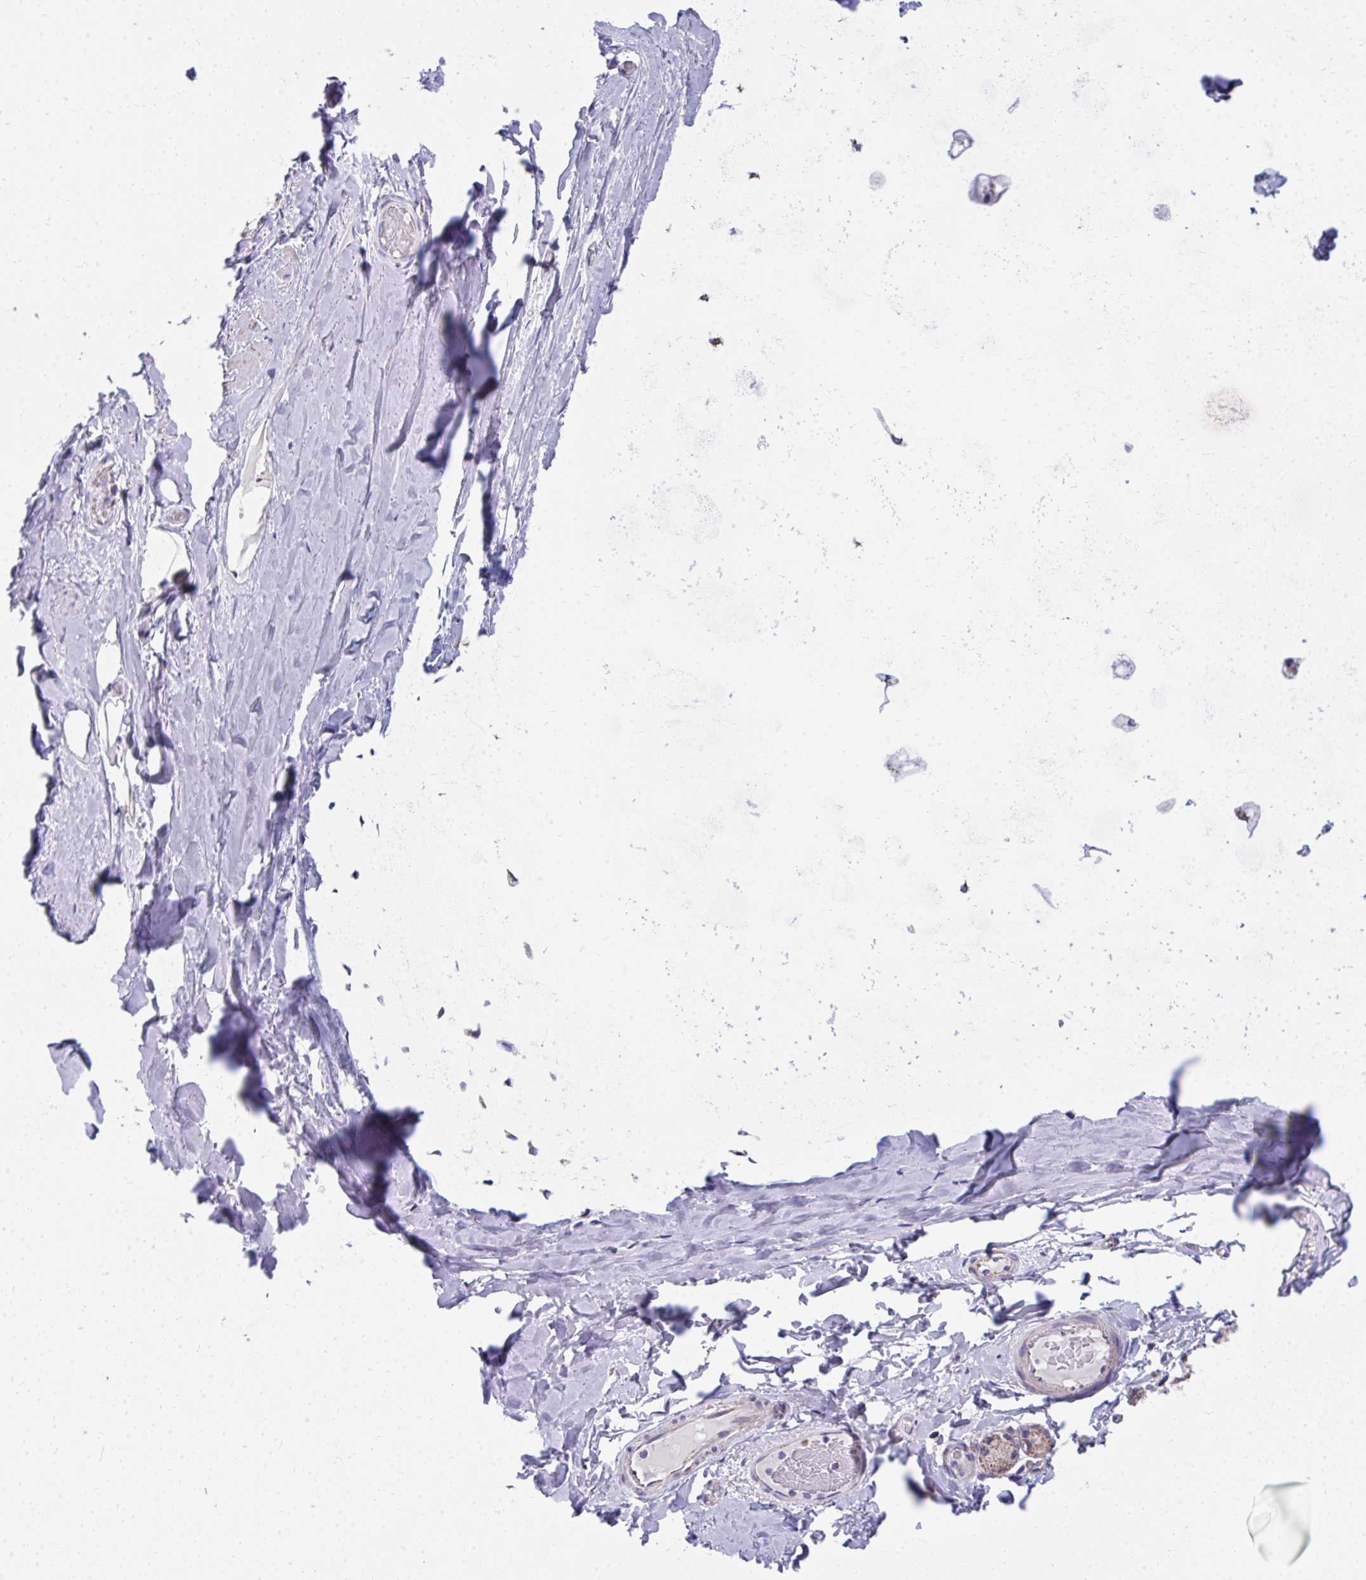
{"staining": {"intensity": "negative", "quantity": "none", "location": "none"}, "tissue": "adipose tissue", "cell_type": "Adipocytes", "image_type": "normal", "snomed": [{"axis": "morphology", "description": "Normal tissue, NOS"}, {"axis": "topography", "description": "Cartilage tissue"}, {"axis": "topography", "description": "Bronchus"}], "caption": "The micrograph reveals no staining of adipocytes in unremarkable adipose tissue.", "gene": "IL37", "patient": {"sex": "male", "age": 64}}